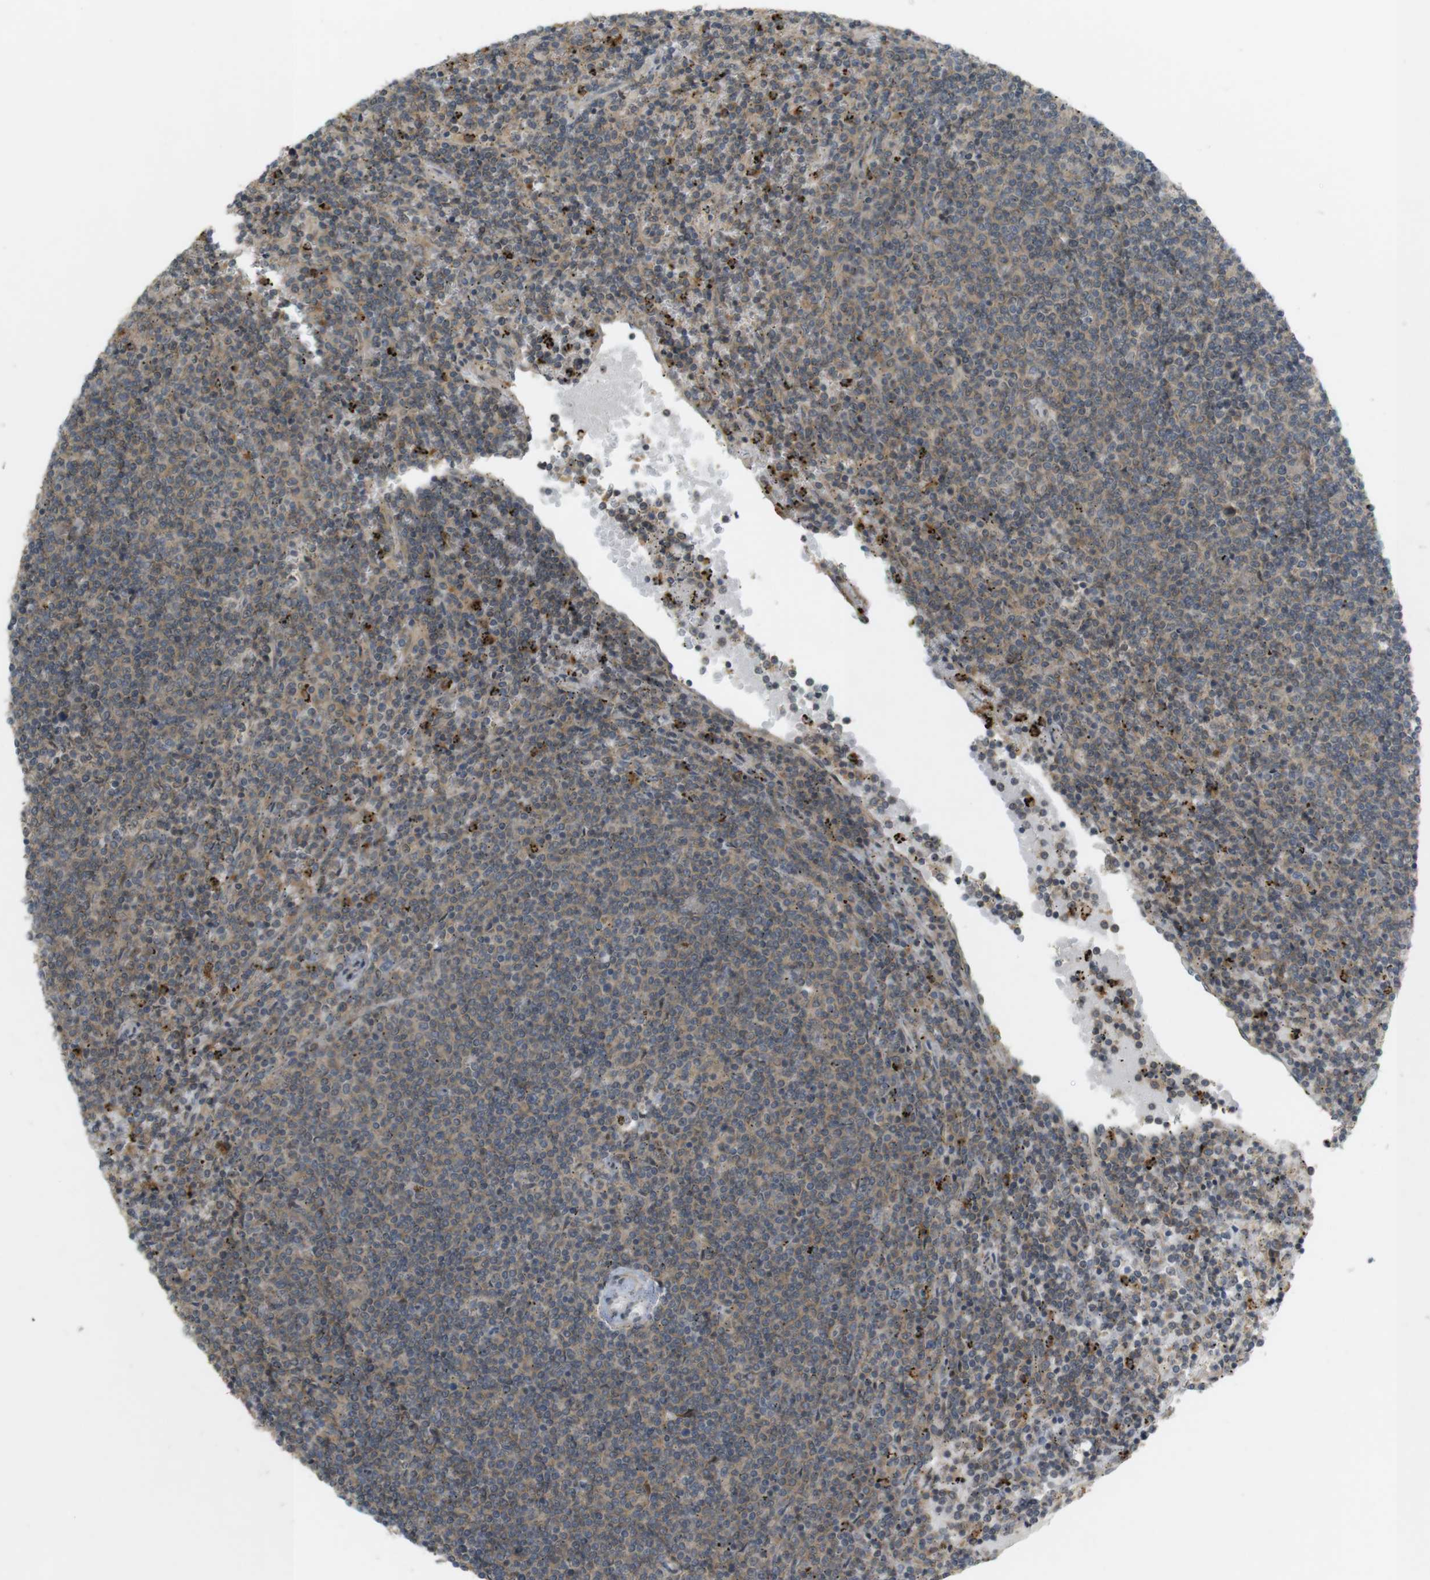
{"staining": {"intensity": "weak", "quantity": "25%-75%", "location": "cytoplasmic/membranous"}, "tissue": "lymphoma", "cell_type": "Tumor cells", "image_type": "cancer", "snomed": [{"axis": "morphology", "description": "Malignant lymphoma, non-Hodgkin's type, Low grade"}, {"axis": "topography", "description": "Spleen"}], "caption": "Protein staining exhibits weak cytoplasmic/membranous staining in approximately 25%-75% of tumor cells in lymphoma.", "gene": "TMX3", "patient": {"sex": "female", "age": 50}}